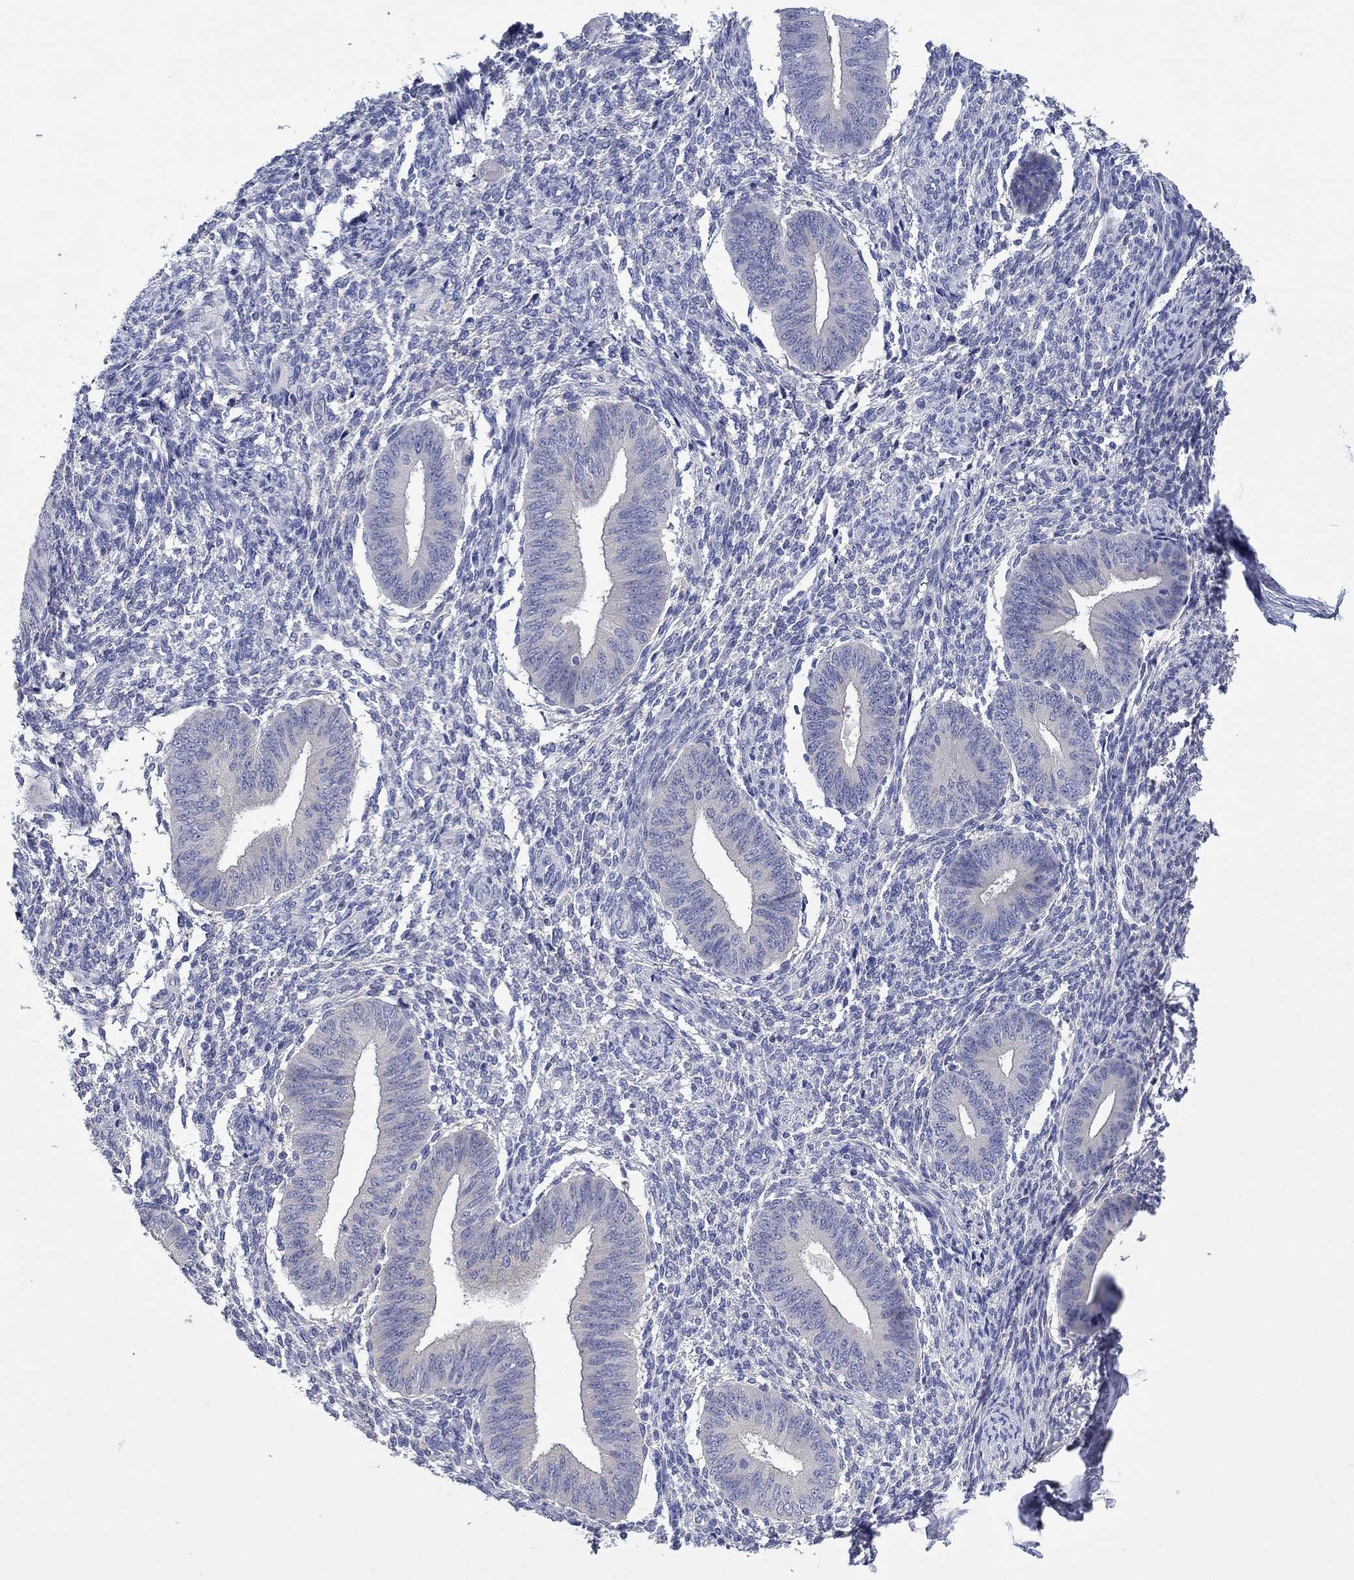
{"staining": {"intensity": "negative", "quantity": "none", "location": "none"}, "tissue": "endometrium", "cell_type": "Cells in endometrial stroma", "image_type": "normal", "snomed": [{"axis": "morphology", "description": "Normal tissue, NOS"}, {"axis": "topography", "description": "Endometrium"}], "caption": "Immunohistochemical staining of unremarkable human endometrium demonstrates no significant positivity in cells in endometrial stroma.", "gene": "HDC", "patient": {"sex": "female", "age": 47}}